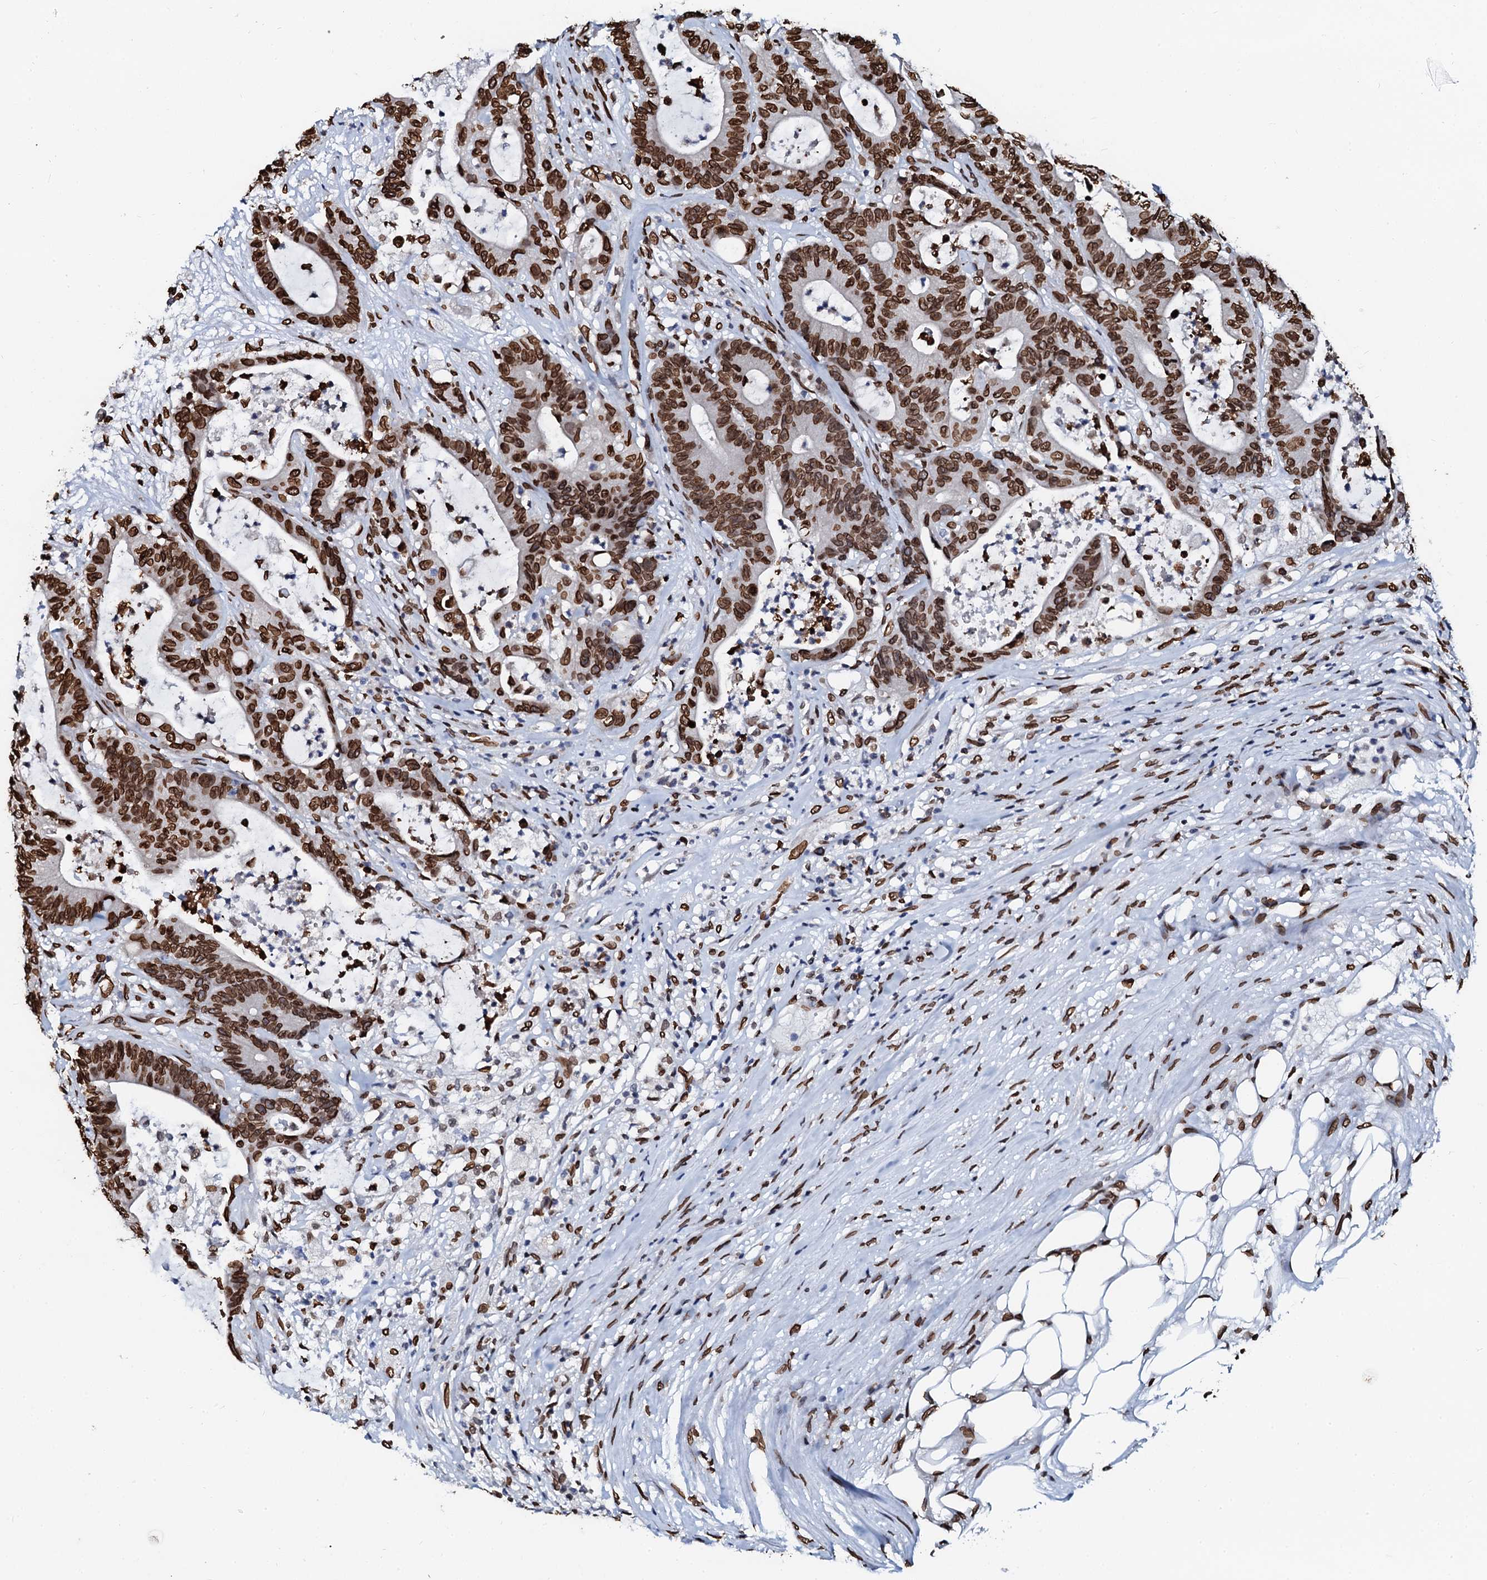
{"staining": {"intensity": "strong", "quantity": ">75%", "location": "nuclear"}, "tissue": "colorectal cancer", "cell_type": "Tumor cells", "image_type": "cancer", "snomed": [{"axis": "morphology", "description": "Adenocarcinoma, NOS"}, {"axis": "topography", "description": "Colon"}], "caption": "Immunohistochemistry (IHC) (DAB) staining of human colorectal cancer demonstrates strong nuclear protein positivity in about >75% of tumor cells. The protein is stained brown, and the nuclei are stained in blue (DAB IHC with brightfield microscopy, high magnification).", "gene": "KATNAL2", "patient": {"sex": "female", "age": 84}}